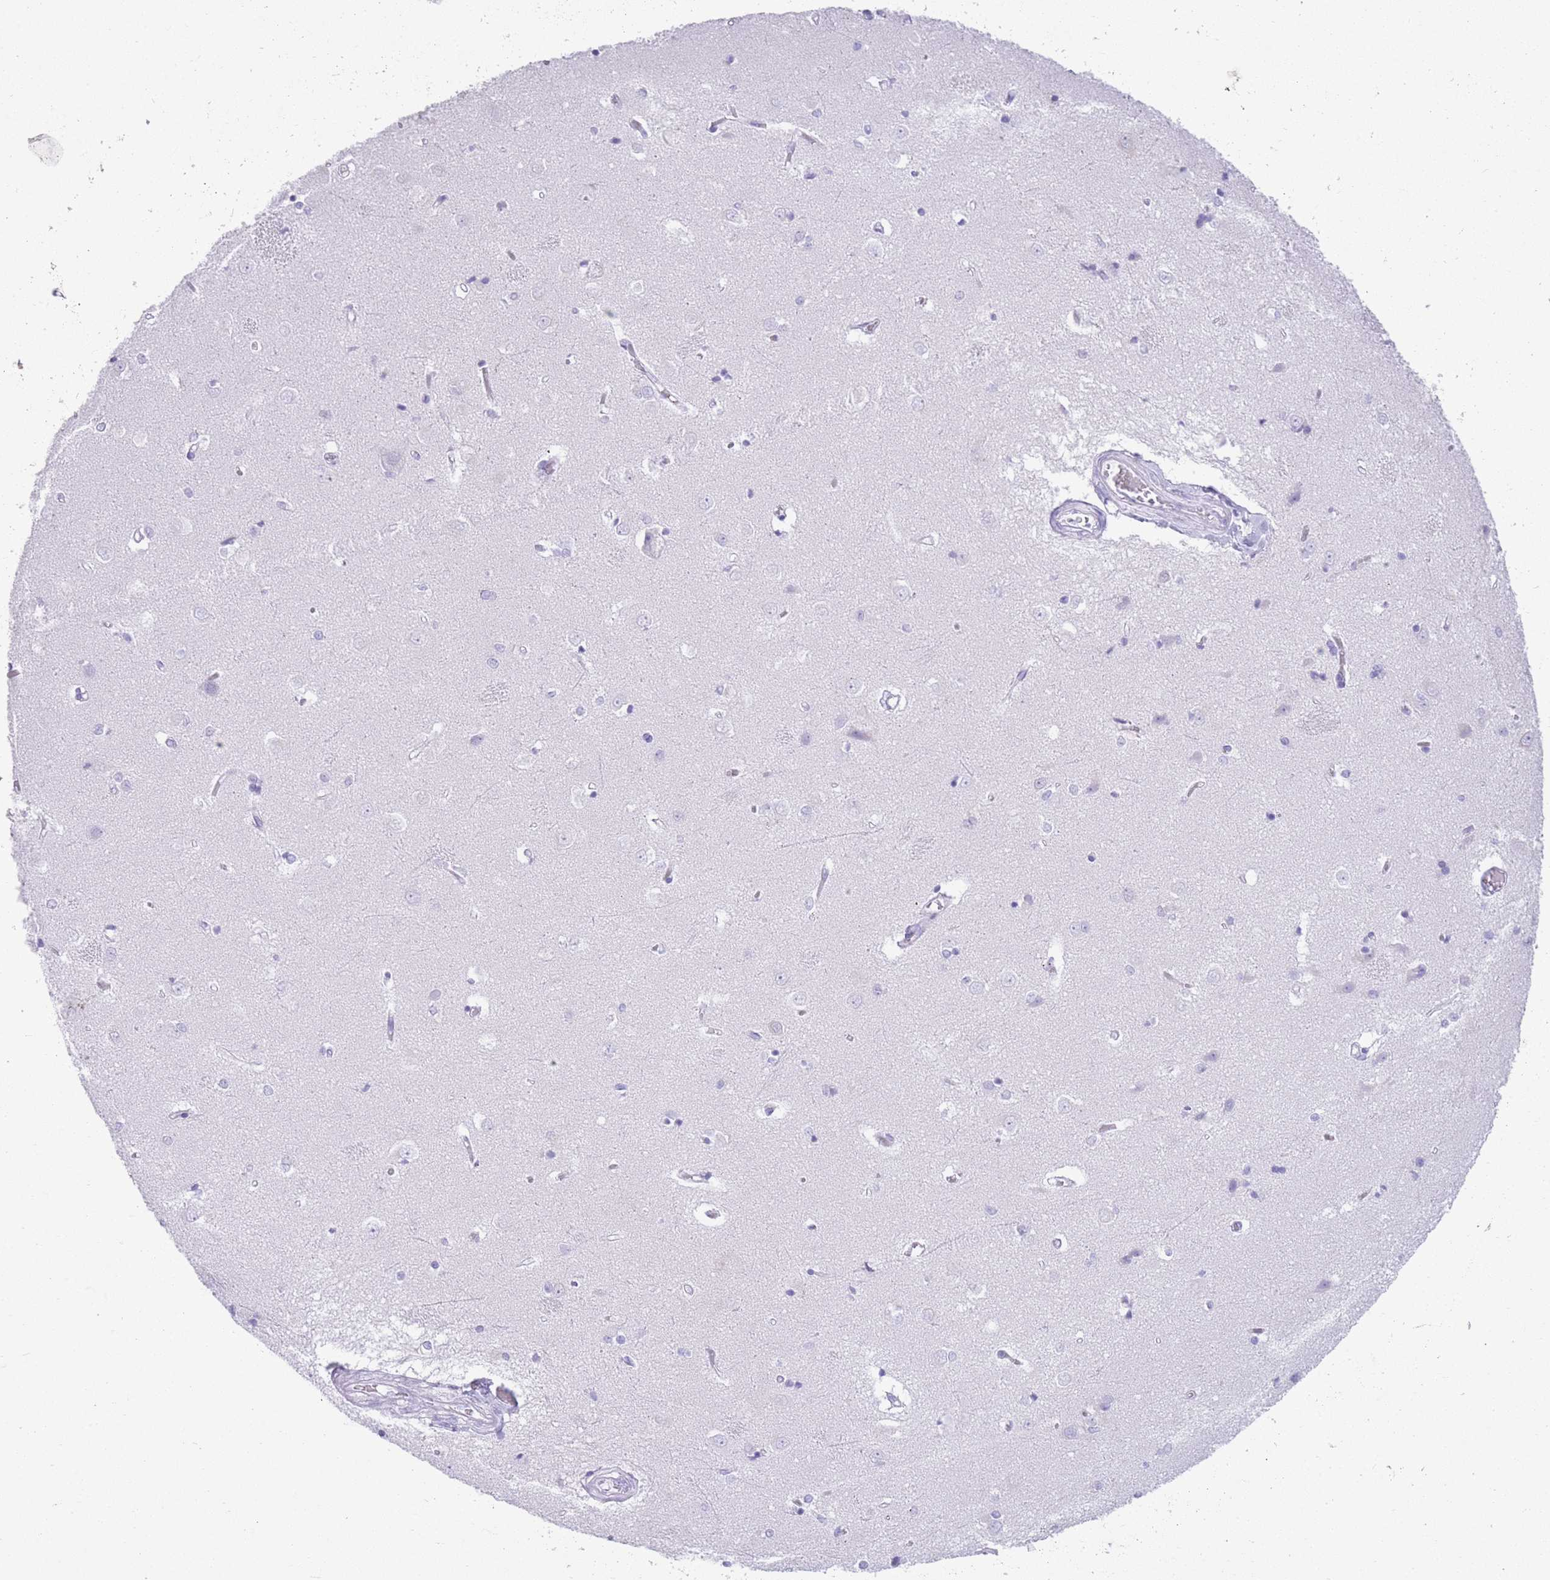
{"staining": {"intensity": "negative", "quantity": "none", "location": "none"}, "tissue": "caudate", "cell_type": "Glial cells", "image_type": "normal", "snomed": [{"axis": "morphology", "description": "Normal tissue, NOS"}, {"axis": "topography", "description": "Lateral ventricle wall"}], "caption": "IHC of benign caudate shows no staining in glial cells. Brightfield microscopy of immunohistochemistry stained with DAB (3,3'-diaminobenzidine) (brown) and hematoxylin (blue), captured at high magnification.", "gene": "ELOA2", "patient": {"sex": "male", "age": 37}}